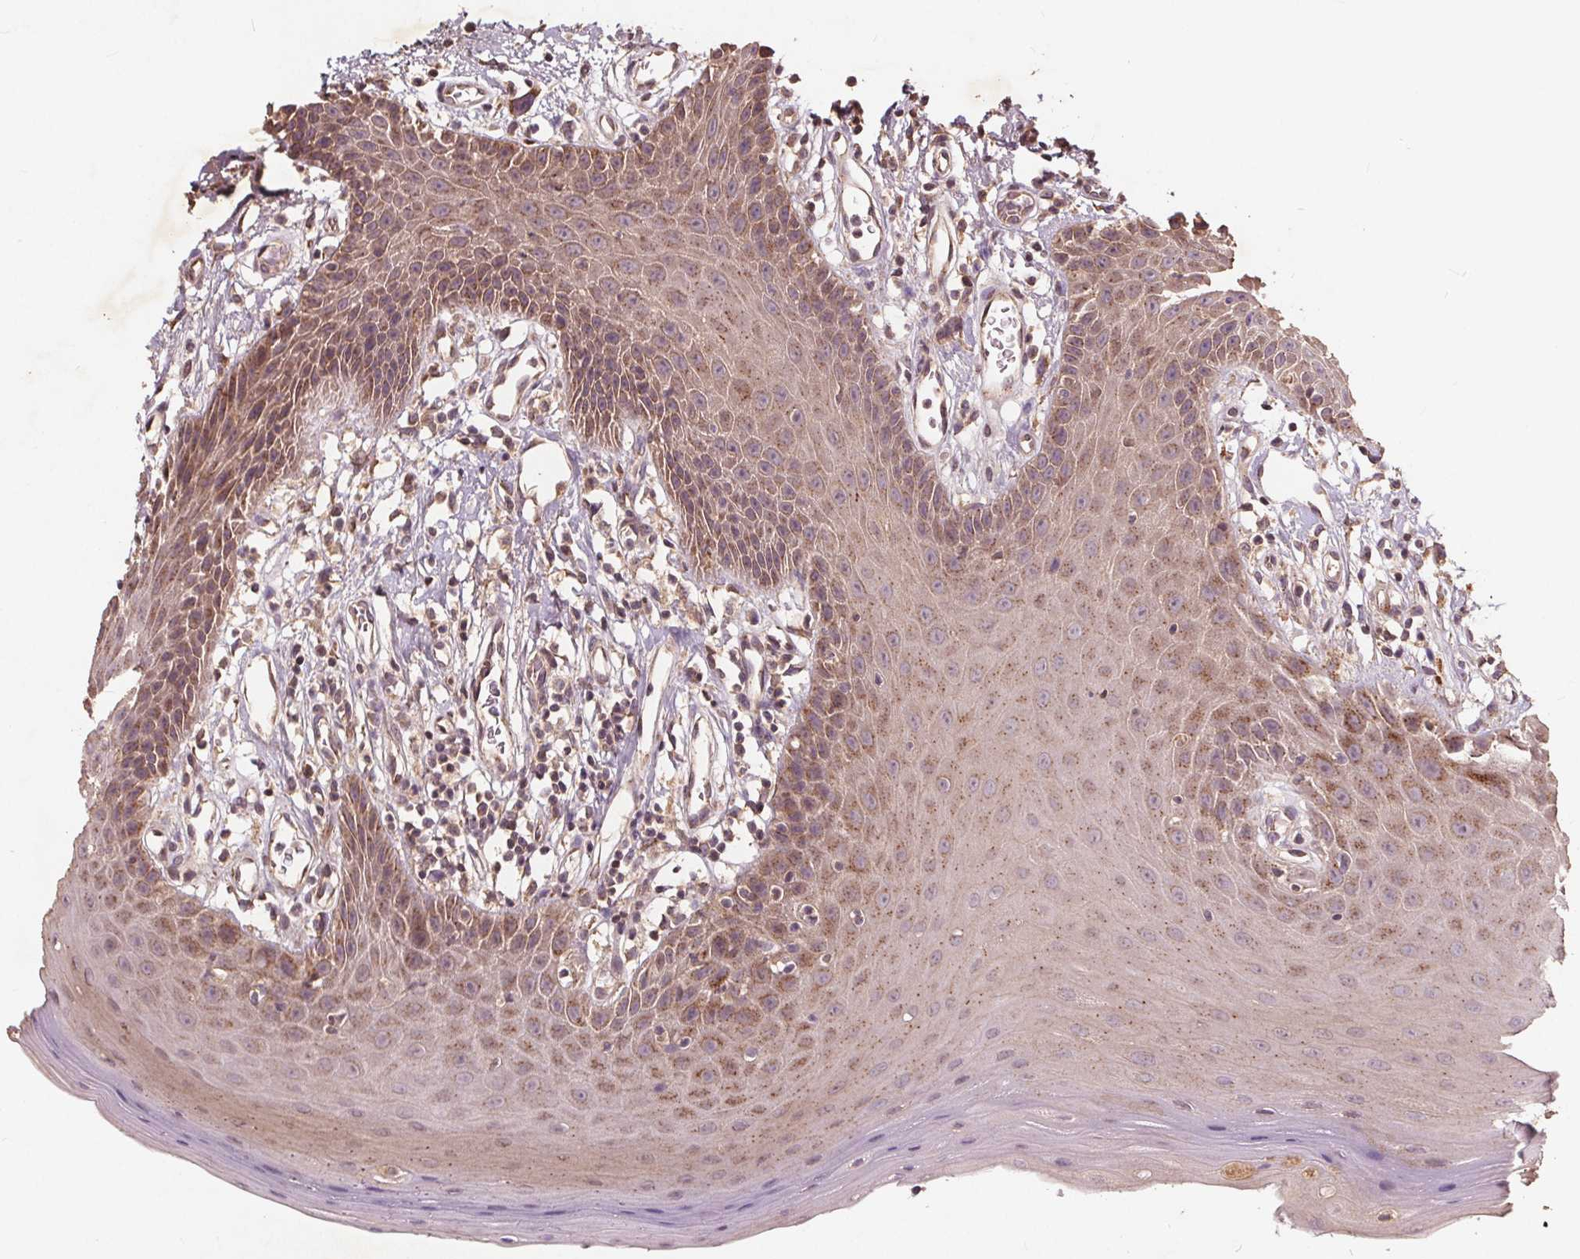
{"staining": {"intensity": "weak", "quantity": "25%-75%", "location": "cytoplasmic/membranous"}, "tissue": "oral mucosa", "cell_type": "Squamous epithelial cells", "image_type": "normal", "snomed": [{"axis": "morphology", "description": "Normal tissue, NOS"}, {"axis": "topography", "description": "Oral tissue"}, {"axis": "topography", "description": "Tounge, NOS"}], "caption": "Immunohistochemistry (IHC) of unremarkable oral mucosa demonstrates low levels of weak cytoplasmic/membranous positivity in approximately 25%-75% of squamous epithelial cells.", "gene": "CSNK1G2", "patient": {"sex": "female", "age": 59}}